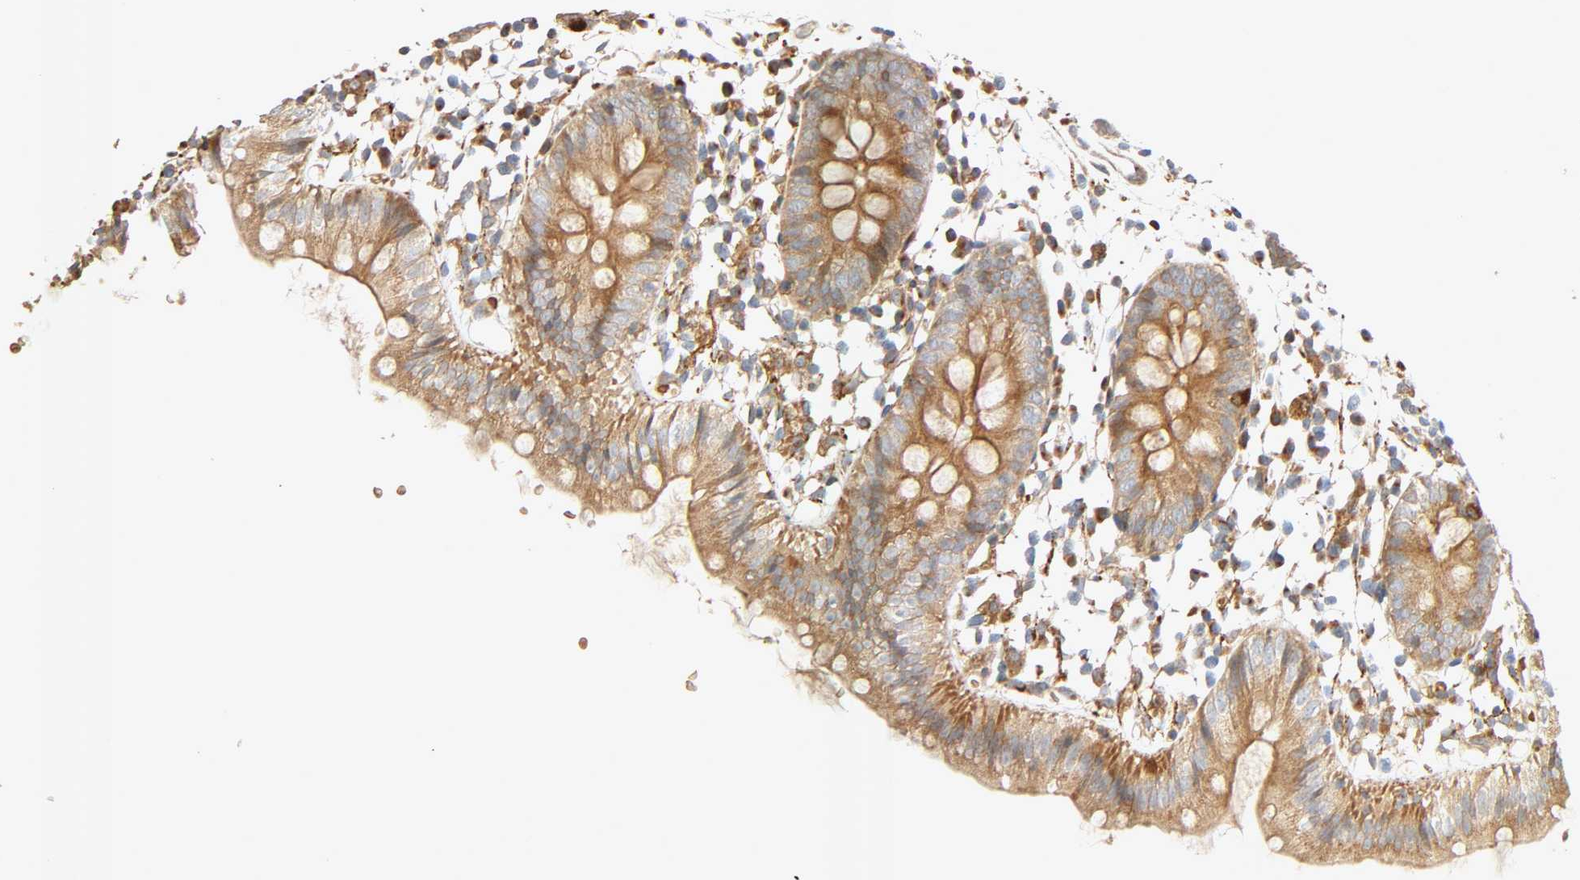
{"staining": {"intensity": "weak", "quantity": ">75%", "location": "cytoplasmic/membranous"}, "tissue": "colon", "cell_type": "Endothelial cells", "image_type": "normal", "snomed": [{"axis": "morphology", "description": "Normal tissue, NOS"}, {"axis": "topography", "description": "Colon"}], "caption": "Immunohistochemistry photomicrograph of unremarkable human colon stained for a protein (brown), which demonstrates low levels of weak cytoplasmic/membranous staining in approximately >75% of endothelial cells.", "gene": "SGSM1", "patient": {"sex": "male", "age": 14}}